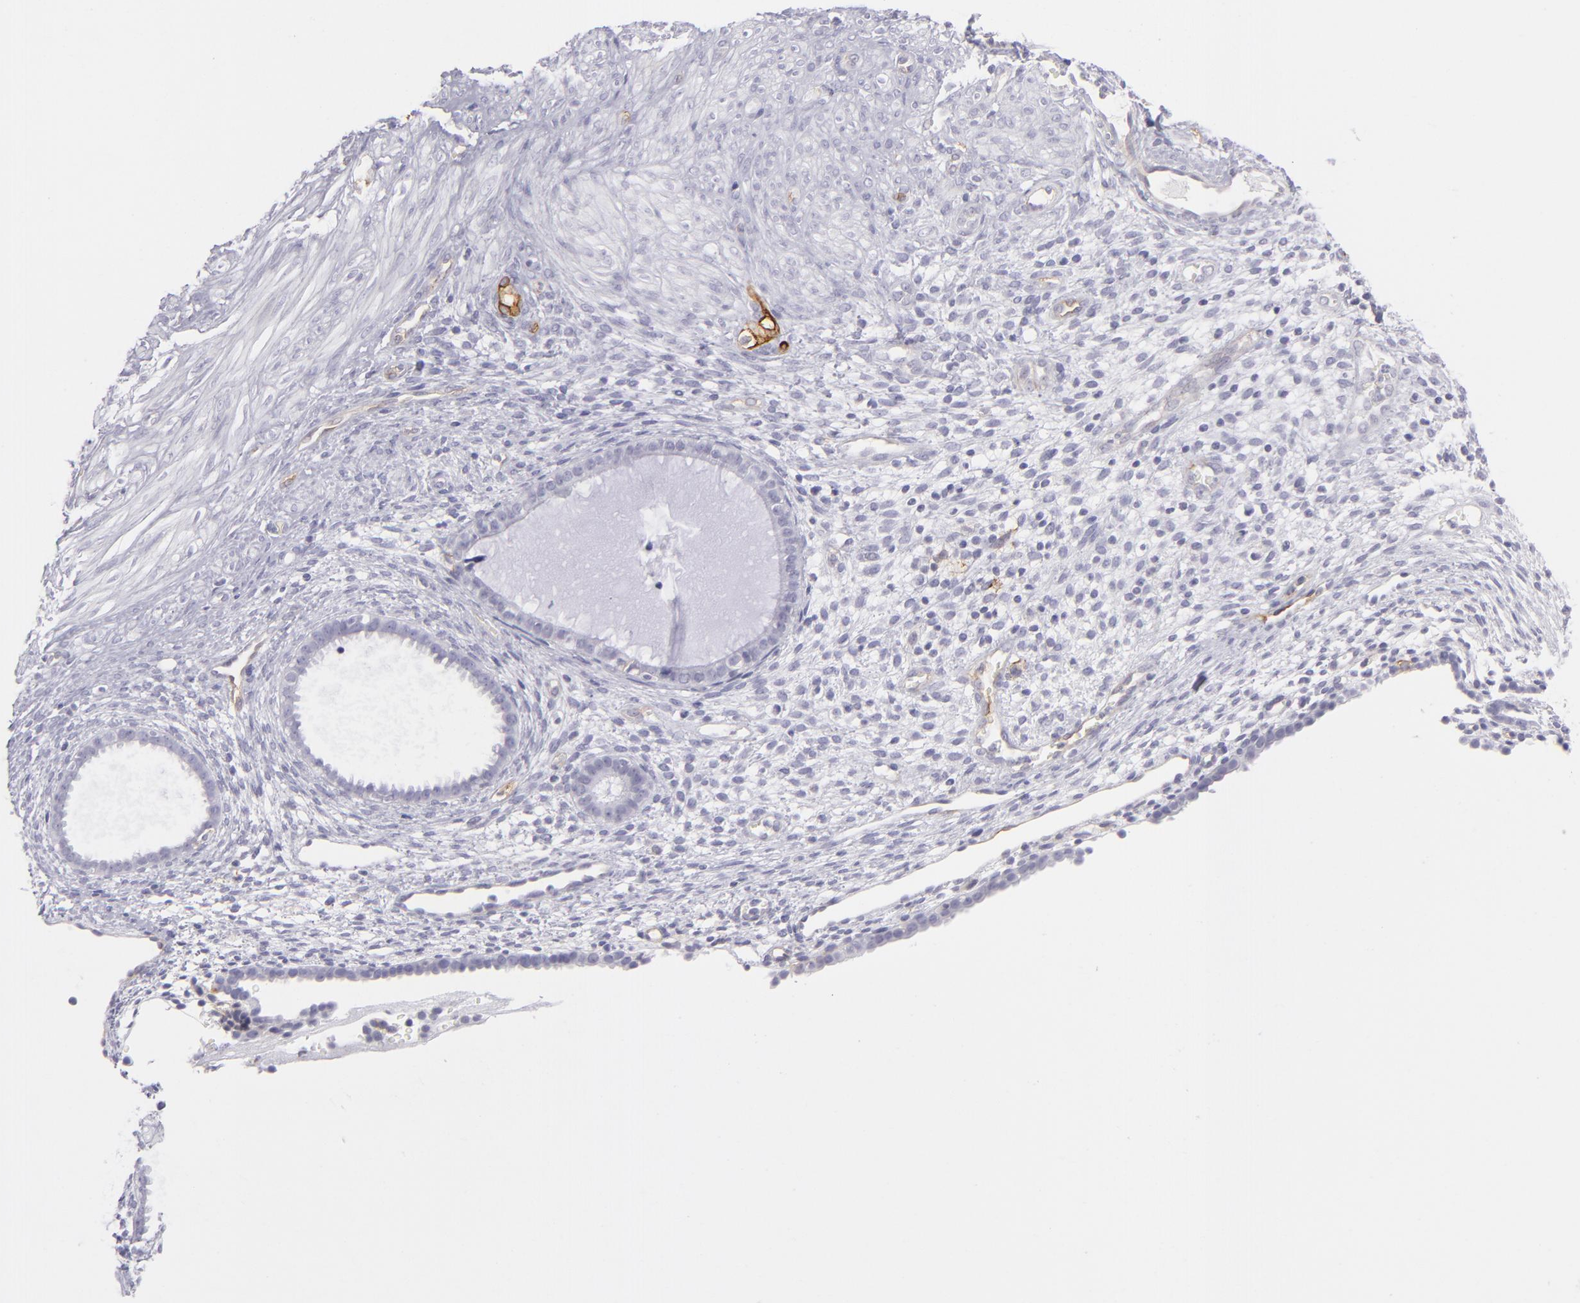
{"staining": {"intensity": "negative", "quantity": "none", "location": "none"}, "tissue": "endometrium", "cell_type": "Cells in endometrial stroma", "image_type": "normal", "snomed": [{"axis": "morphology", "description": "Normal tissue, NOS"}, {"axis": "topography", "description": "Endometrium"}], "caption": "Normal endometrium was stained to show a protein in brown. There is no significant expression in cells in endometrial stroma.", "gene": "THBD", "patient": {"sex": "female", "age": 72}}